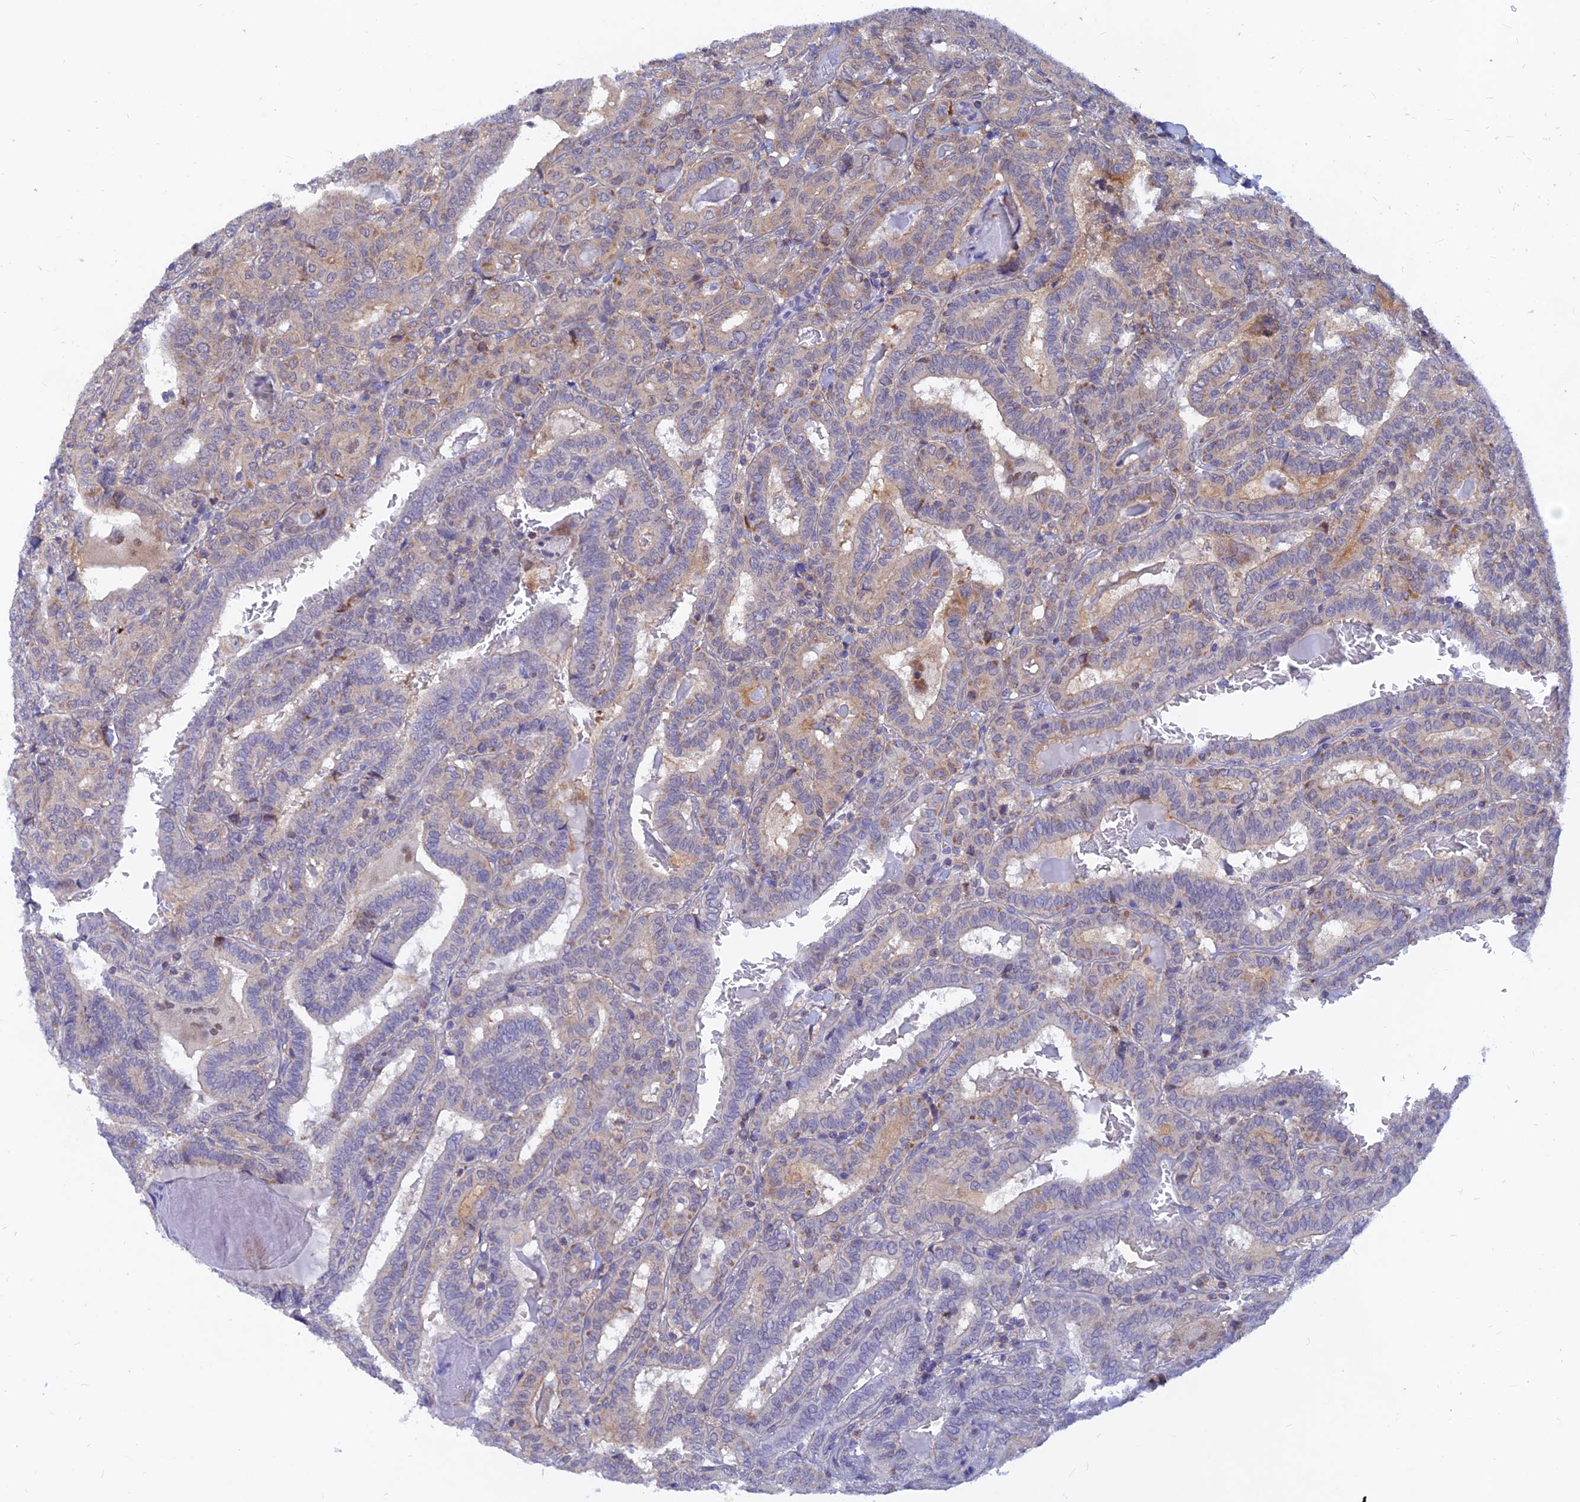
{"staining": {"intensity": "negative", "quantity": "none", "location": "none"}, "tissue": "thyroid cancer", "cell_type": "Tumor cells", "image_type": "cancer", "snomed": [{"axis": "morphology", "description": "Papillary adenocarcinoma, NOS"}, {"axis": "topography", "description": "Thyroid gland"}], "caption": "This is a micrograph of IHC staining of thyroid papillary adenocarcinoma, which shows no staining in tumor cells. (DAB immunohistochemistry (IHC), high magnification).", "gene": "DNAJC16", "patient": {"sex": "female", "age": 72}}